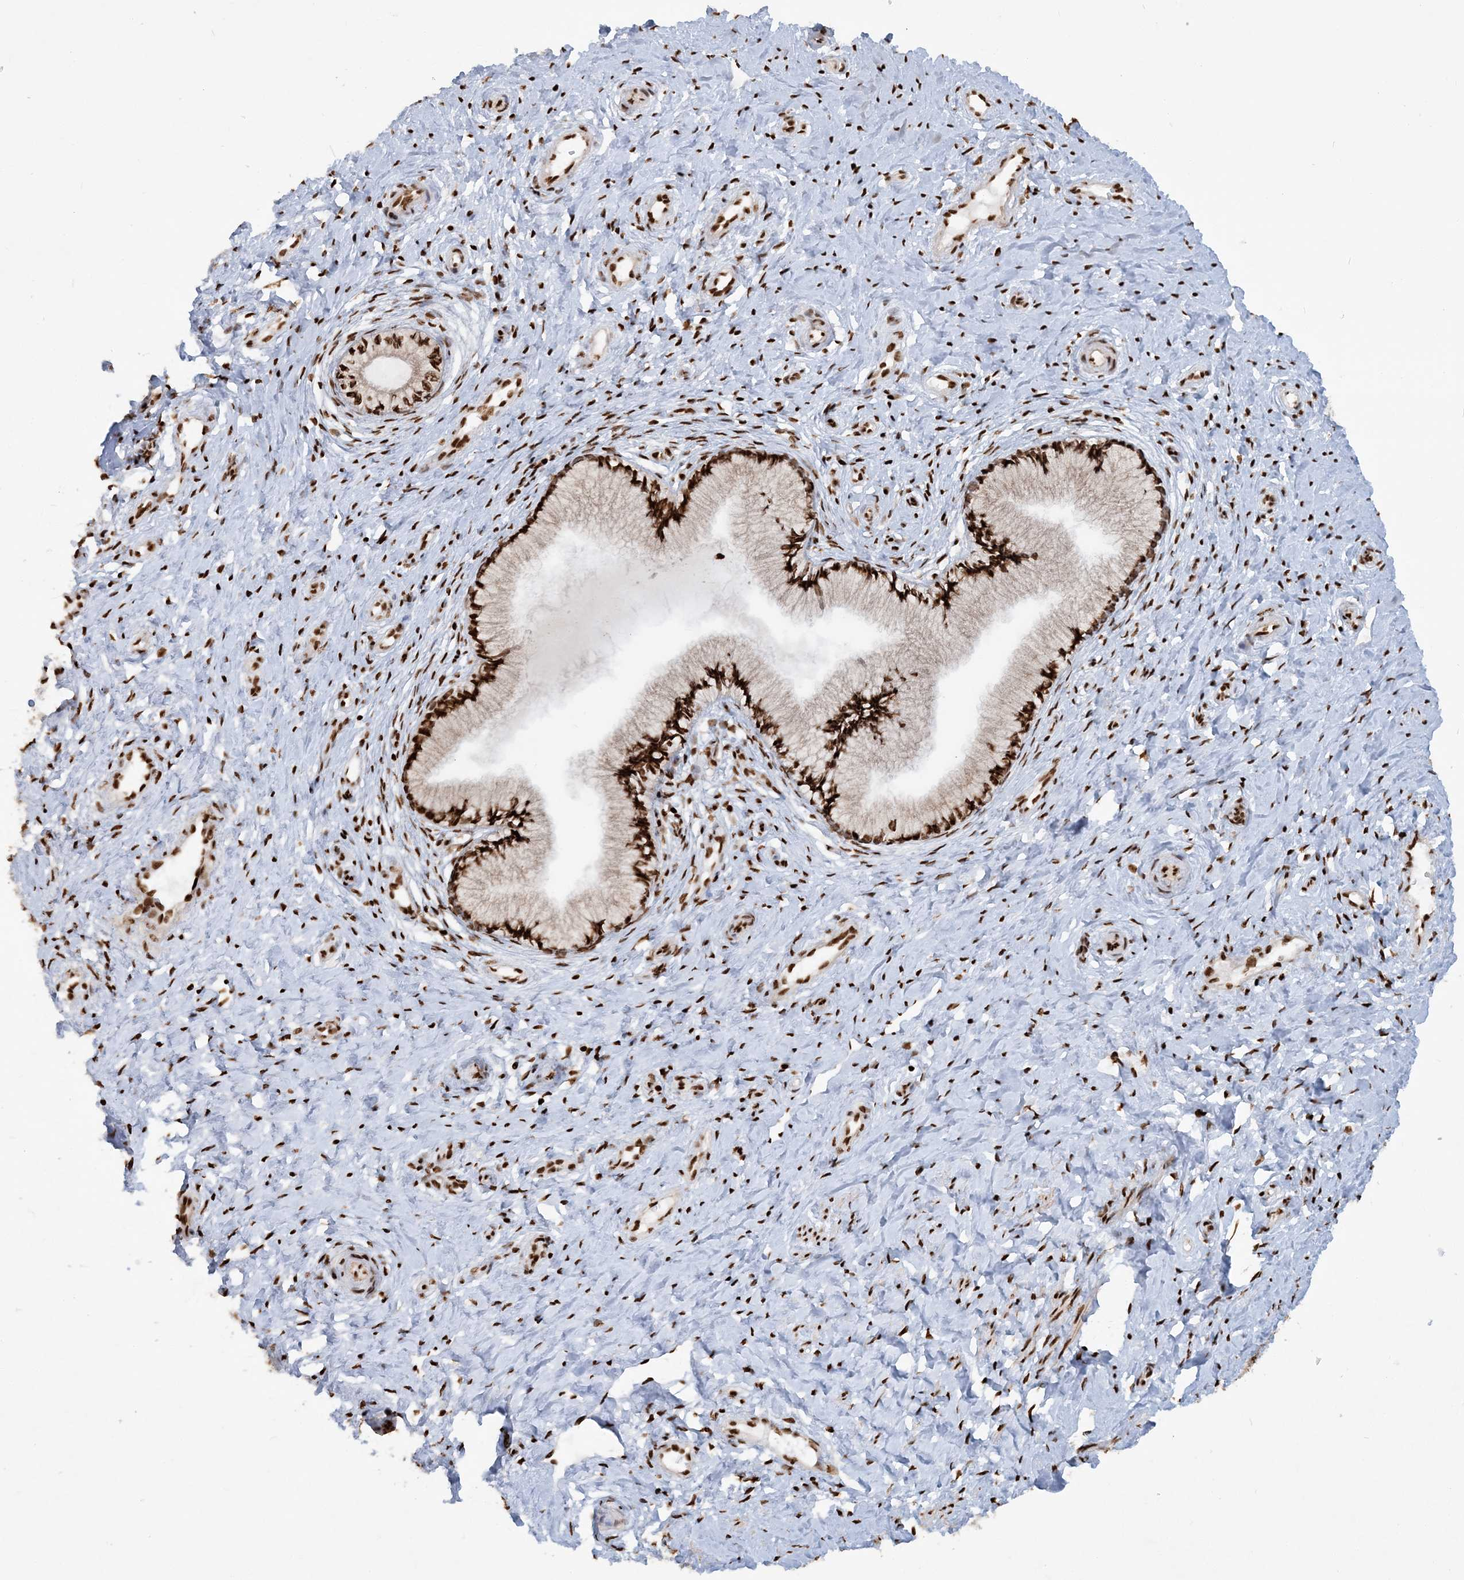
{"staining": {"intensity": "strong", "quantity": ">75%", "location": "nuclear"}, "tissue": "cervix", "cell_type": "Glandular cells", "image_type": "normal", "snomed": [{"axis": "morphology", "description": "Normal tissue, NOS"}, {"axis": "topography", "description": "Cervix"}], "caption": "High-power microscopy captured an immunohistochemistry image of unremarkable cervix, revealing strong nuclear expression in approximately >75% of glandular cells.", "gene": "DELE1", "patient": {"sex": "female", "age": 36}}